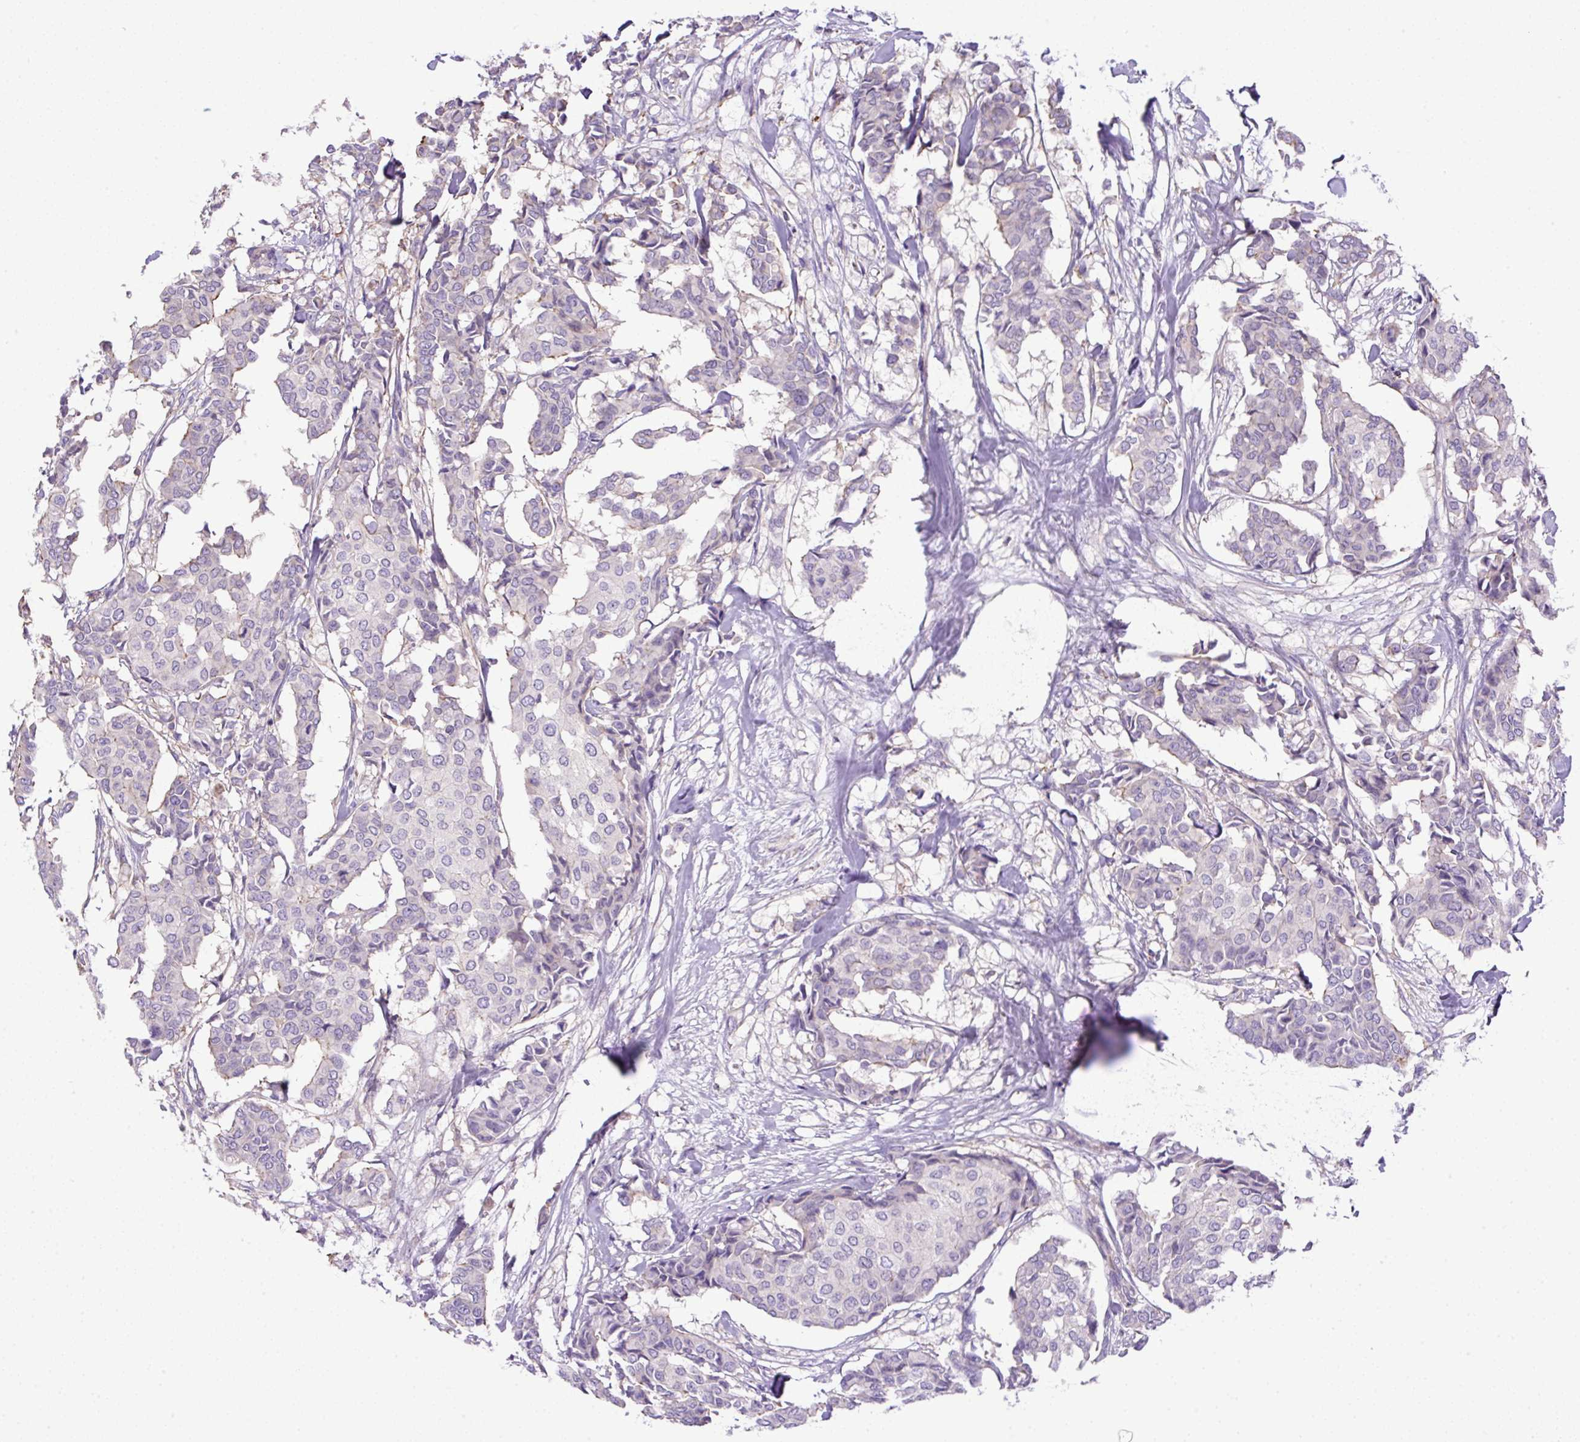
{"staining": {"intensity": "negative", "quantity": "none", "location": "none"}, "tissue": "breast cancer", "cell_type": "Tumor cells", "image_type": "cancer", "snomed": [{"axis": "morphology", "description": "Duct carcinoma"}, {"axis": "topography", "description": "Breast"}], "caption": "Breast cancer stained for a protein using IHC exhibits no positivity tumor cells.", "gene": "NPTN", "patient": {"sex": "female", "age": 75}}